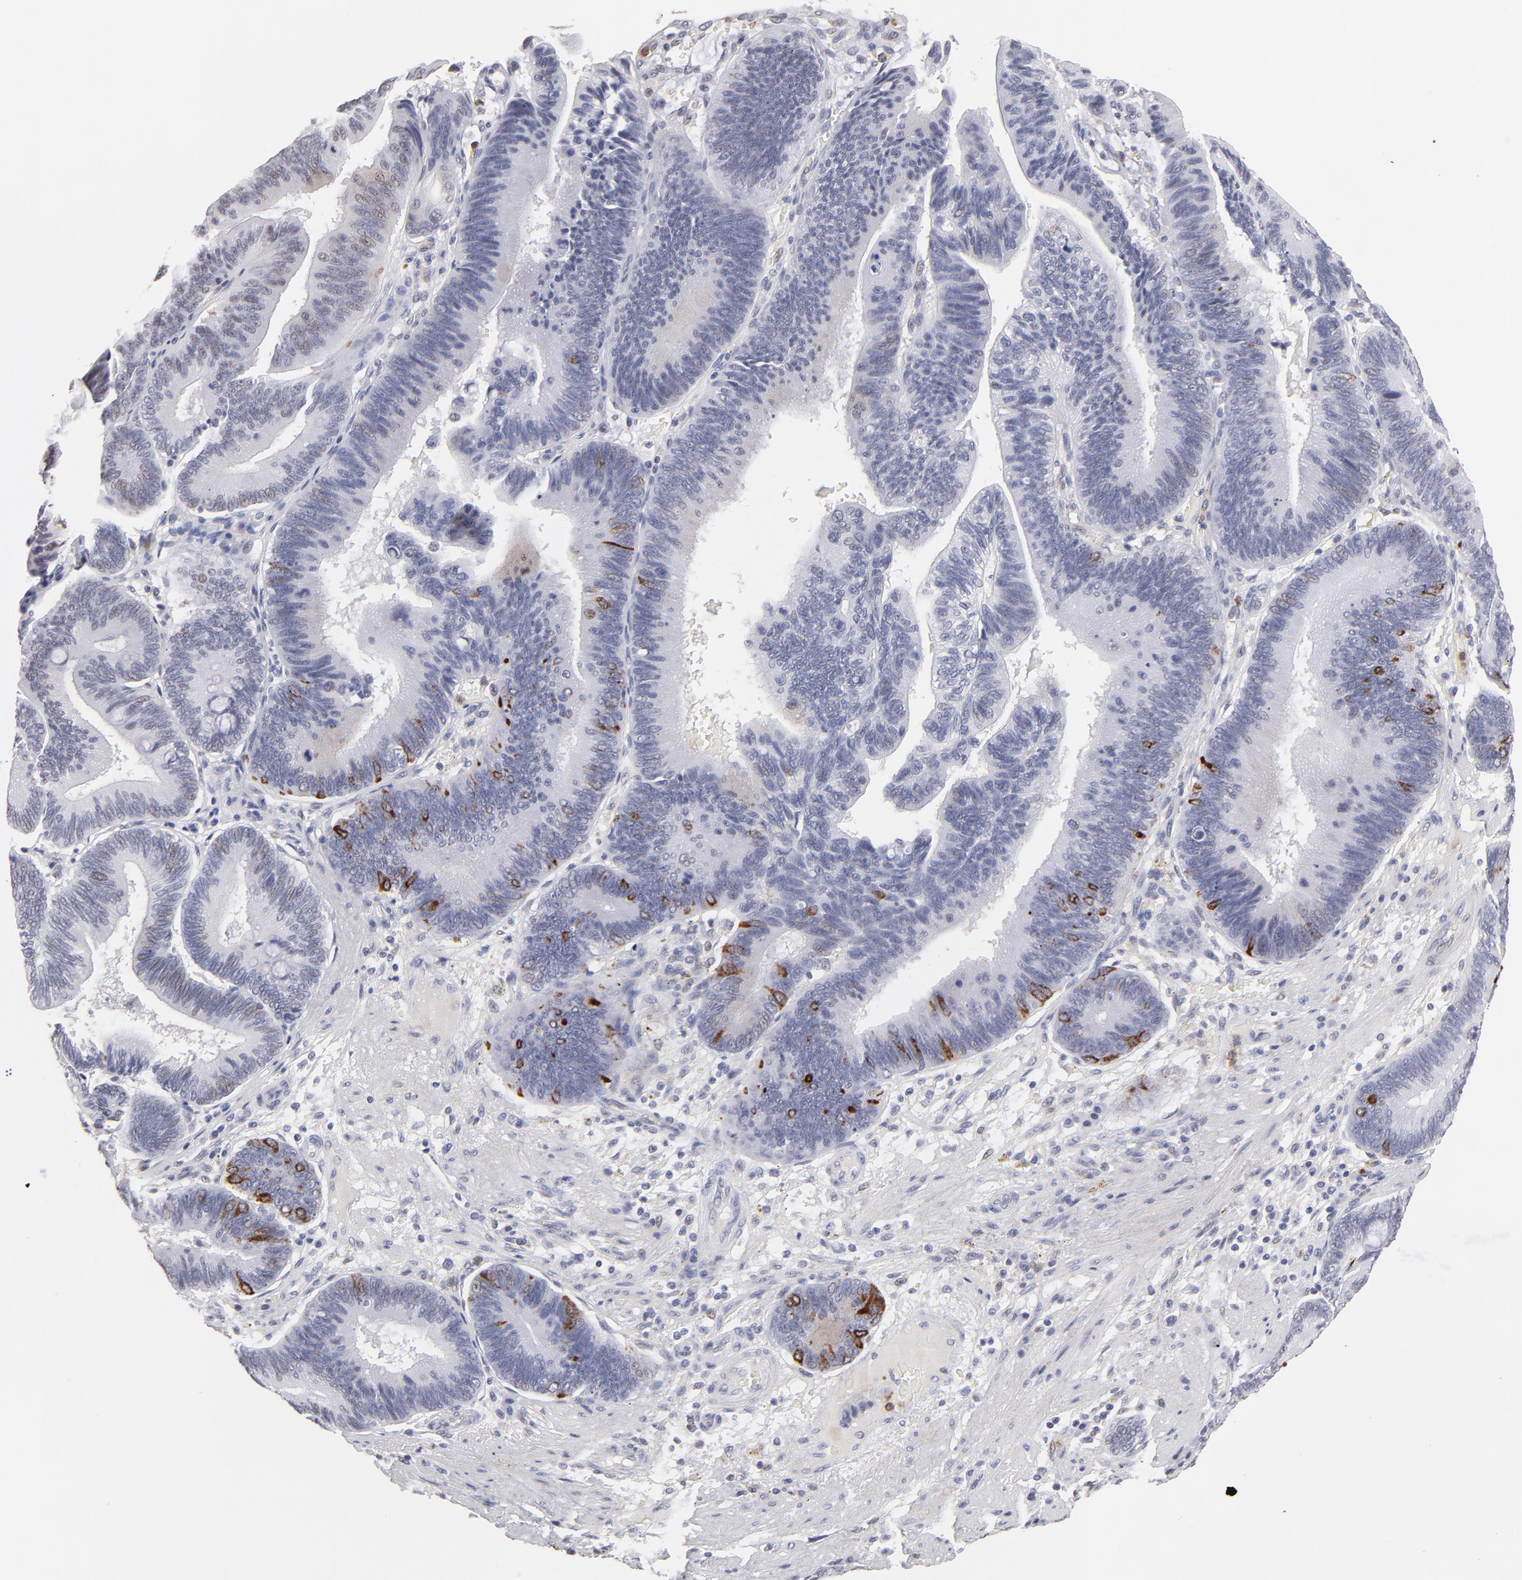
{"staining": {"intensity": "strong", "quantity": "<25%", "location": "cytoplasmic/membranous"}, "tissue": "pancreatic cancer", "cell_type": "Tumor cells", "image_type": "cancer", "snomed": [{"axis": "morphology", "description": "Adenocarcinoma, NOS"}, {"axis": "topography", "description": "Pancreas"}], "caption": "Strong cytoplasmic/membranous staining for a protein is seen in about <25% of tumor cells of pancreatic cancer using immunohistochemistry (IHC).", "gene": "MGAM", "patient": {"sex": "male", "age": 82}}